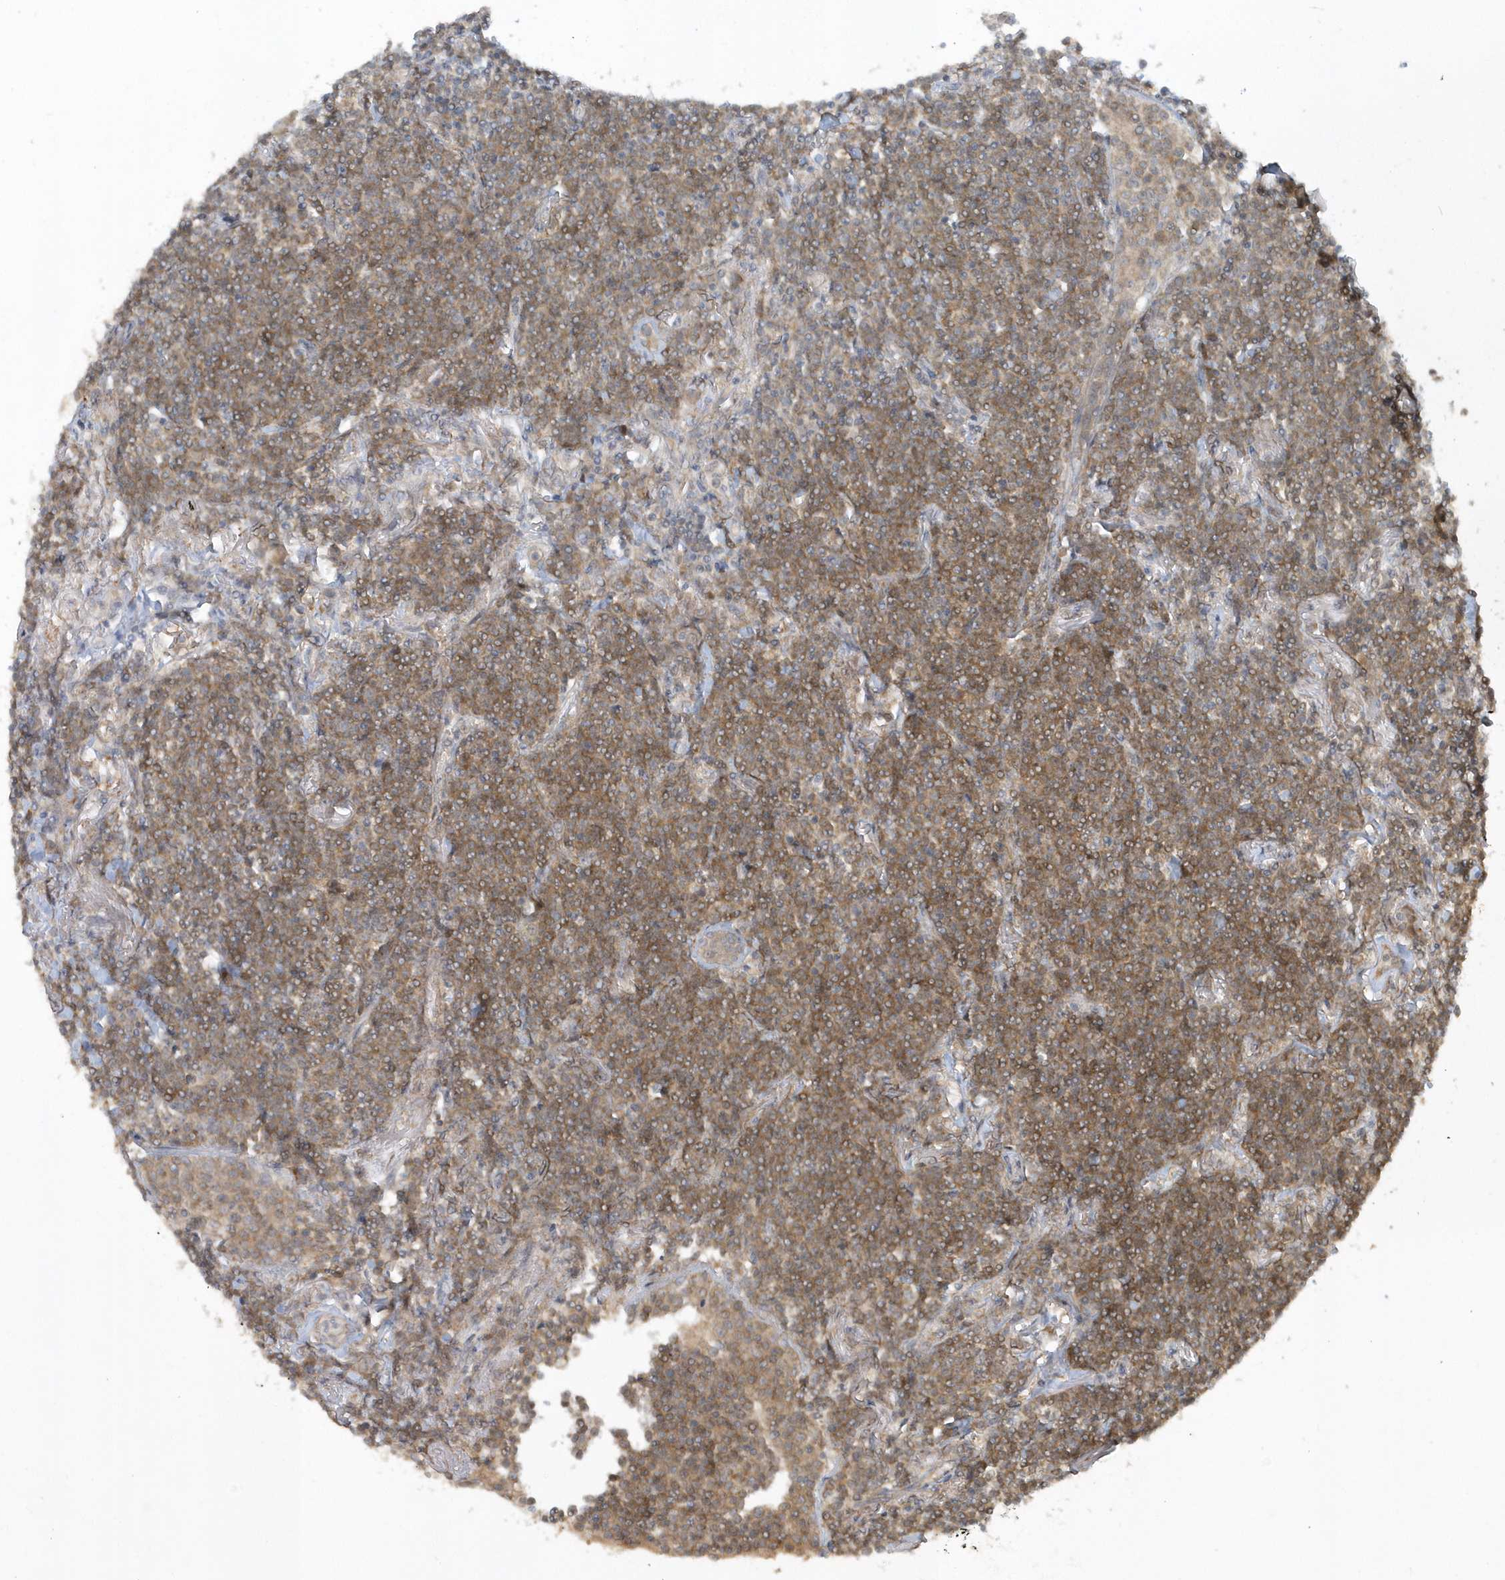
{"staining": {"intensity": "moderate", "quantity": ">75%", "location": "cytoplasmic/membranous"}, "tissue": "lymphoma", "cell_type": "Tumor cells", "image_type": "cancer", "snomed": [{"axis": "morphology", "description": "Malignant lymphoma, non-Hodgkin's type, Low grade"}, {"axis": "topography", "description": "Lung"}], "caption": "A photomicrograph of human lymphoma stained for a protein displays moderate cytoplasmic/membranous brown staining in tumor cells. Using DAB (brown) and hematoxylin (blue) stains, captured at high magnification using brightfield microscopy.", "gene": "THG1L", "patient": {"sex": "female", "age": 71}}